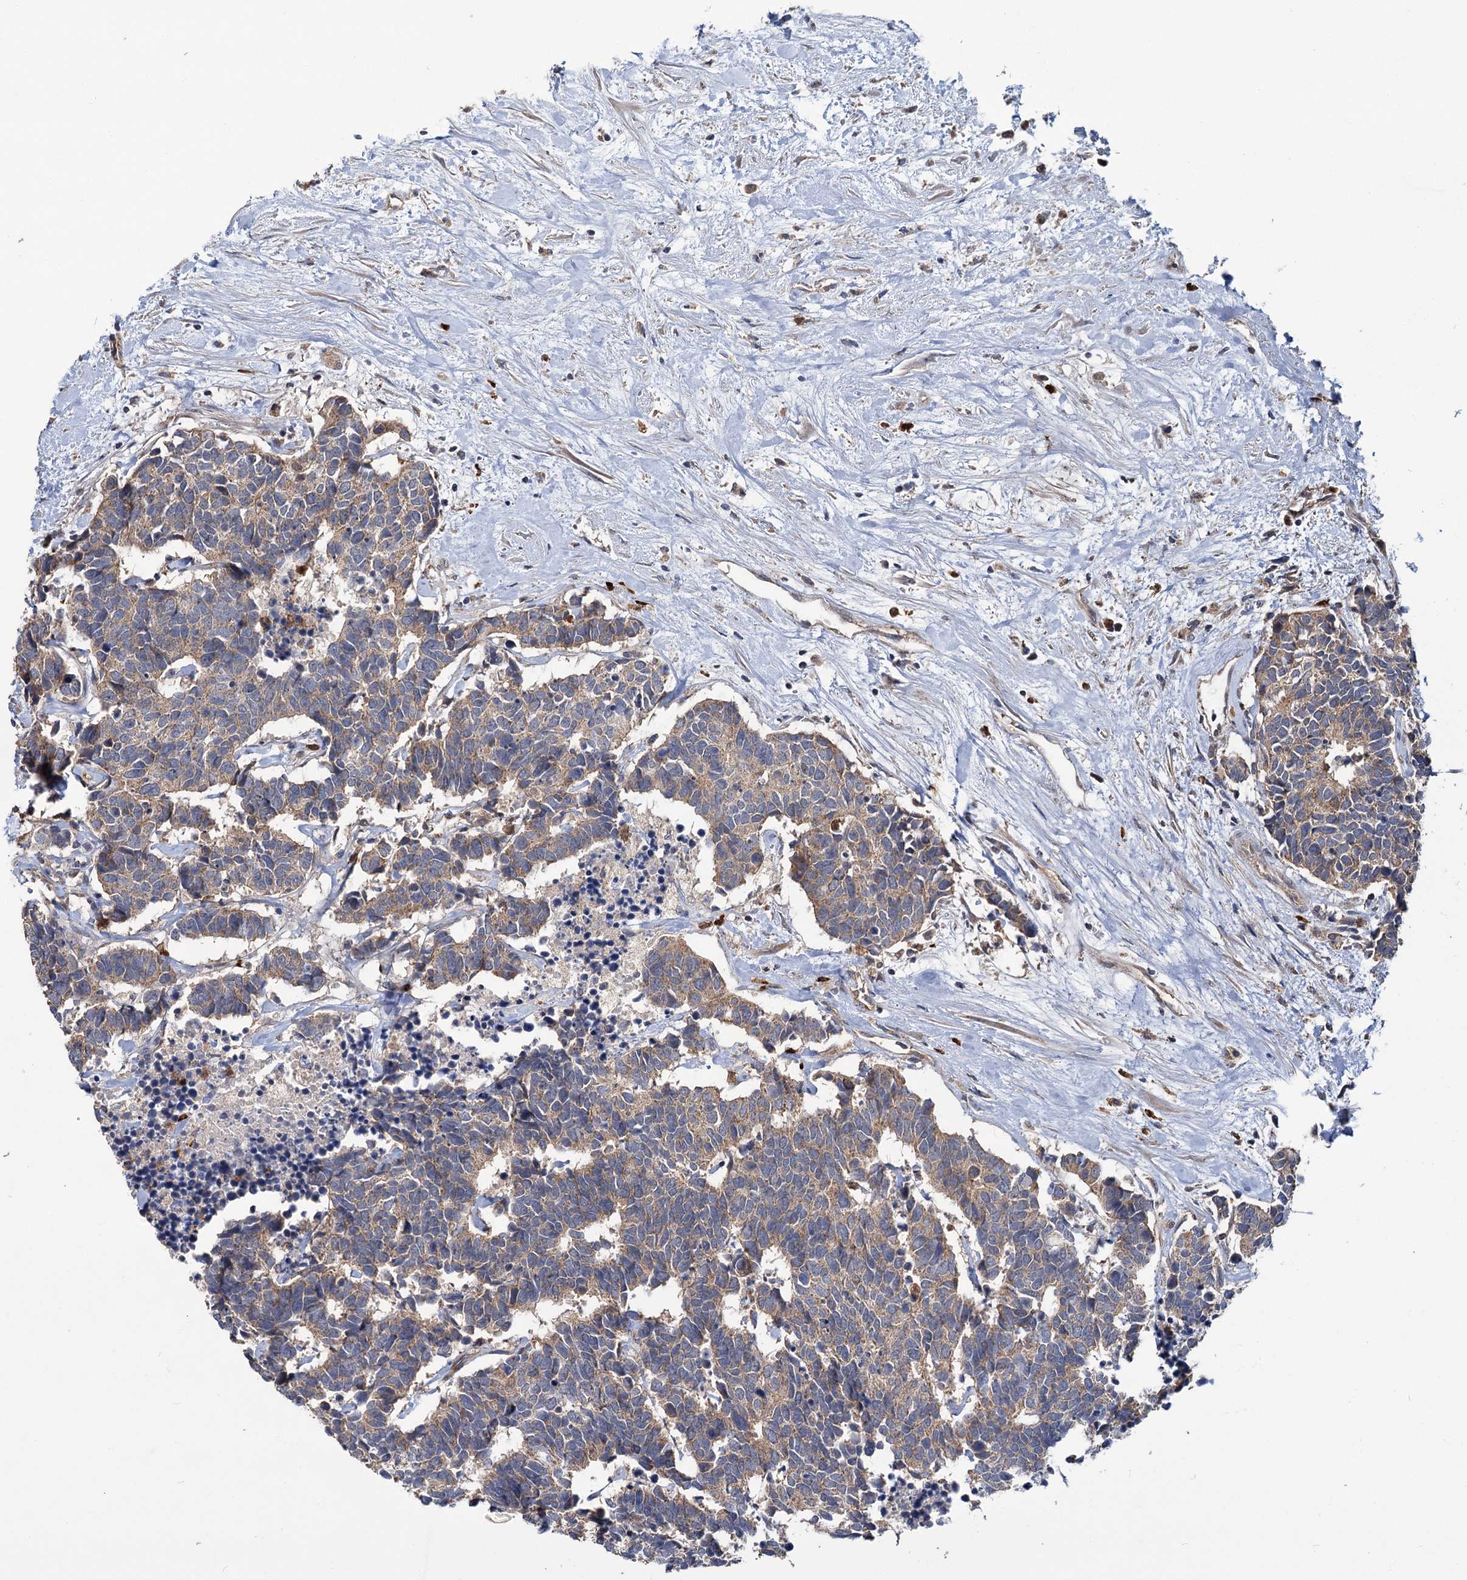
{"staining": {"intensity": "moderate", "quantity": ">75%", "location": "cytoplasmic/membranous"}, "tissue": "carcinoid", "cell_type": "Tumor cells", "image_type": "cancer", "snomed": [{"axis": "morphology", "description": "Carcinoma, NOS"}, {"axis": "morphology", "description": "Carcinoid, malignant, NOS"}, {"axis": "topography", "description": "Urinary bladder"}], "caption": "High-power microscopy captured an IHC histopathology image of carcinoid (malignant), revealing moderate cytoplasmic/membranous positivity in approximately >75% of tumor cells.", "gene": "DYNC2H1", "patient": {"sex": "male", "age": 57}}